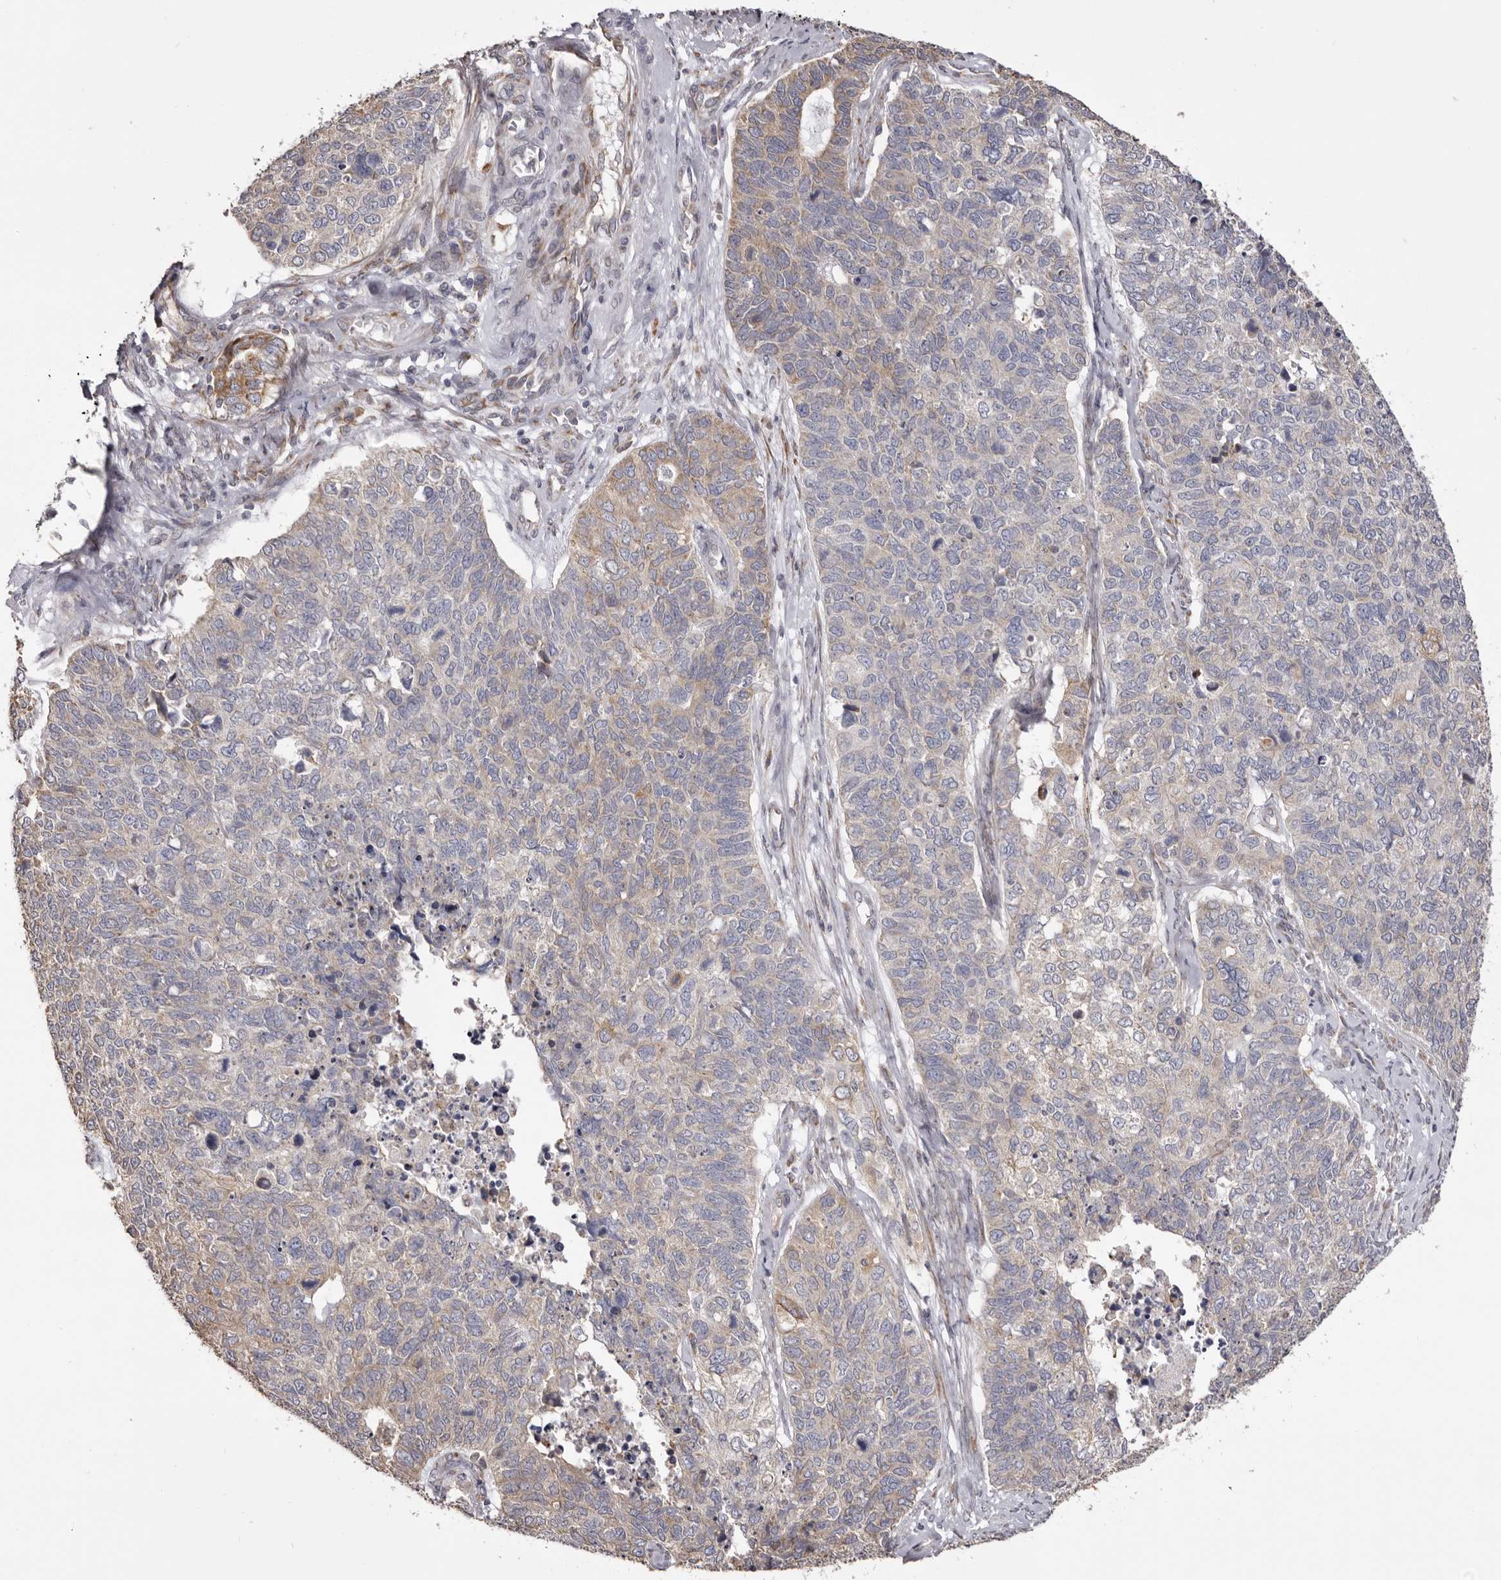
{"staining": {"intensity": "weak", "quantity": "<25%", "location": "cytoplasmic/membranous"}, "tissue": "cervical cancer", "cell_type": "Tumor cells", "image_type": "cancer", "snomed": [{"axis": "morphology", "description": "Squamous cell carcinoma, NOS"}, {"axis": "topography", "description": "Cervix"}], "caption": "Tumor cells are negative for brown protein staining in cervical squamous cell carcinoma. (DAB immunohistochemistry visualized using brightfield microscopy, high magnification).", "gene": "PIGX", "patient": {"sex": "female", "age": 63}}